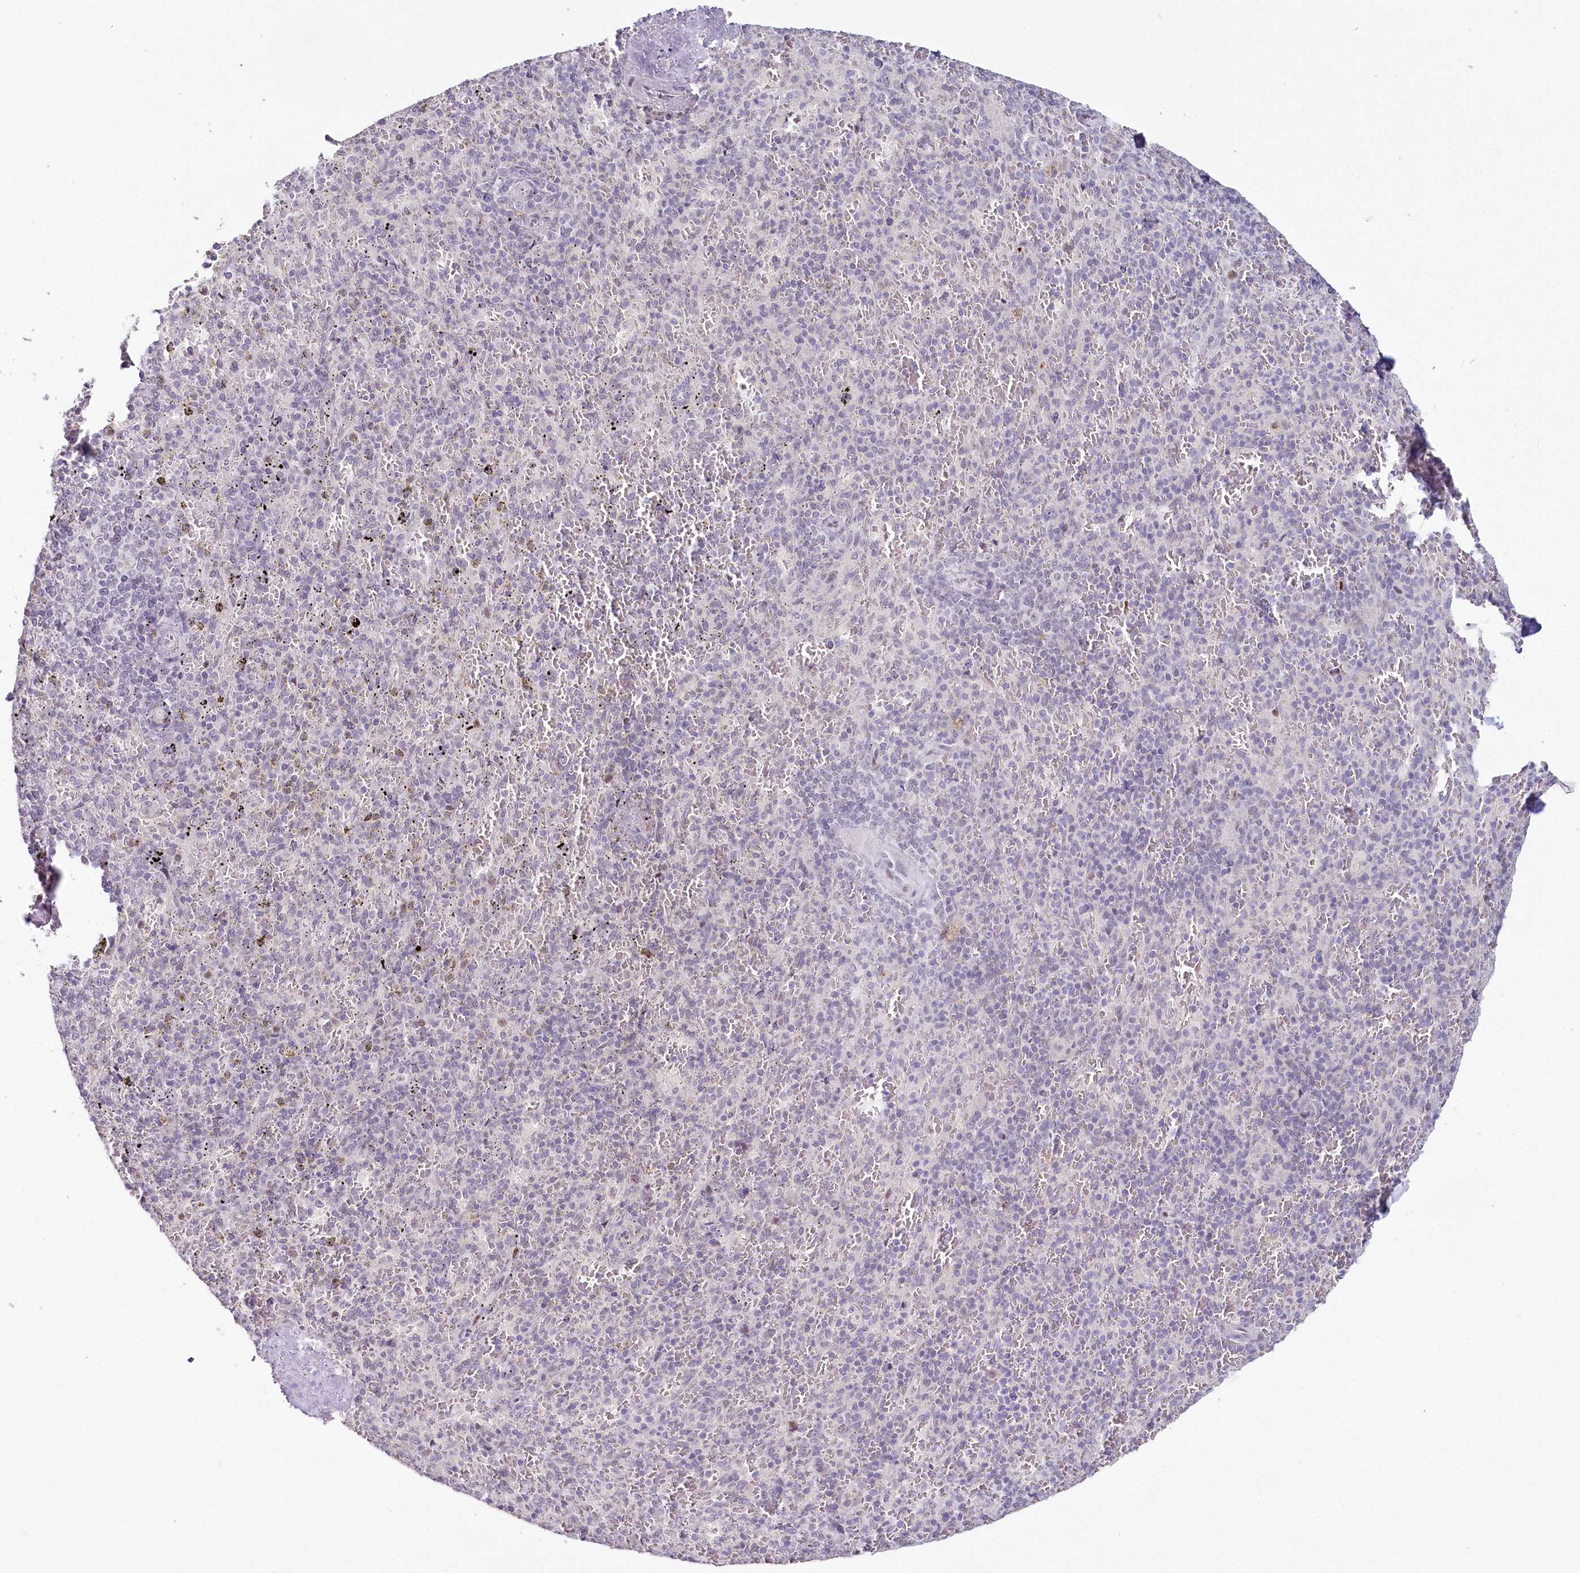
{"staining": {"intensity": "negative", "quantity": "none", "location": "none"}, "tissue": "spleen", "cell_type": "Cells in red pulp", "image_type": "normal", "snomed": [{"axis": "morphology", "description": "Normal tissue, NOS"}, {"axis": "topography", "description": "Spleen"}], "caption": "This is a photomicrograph of immunohistochemistry staining of unremarkable spleen, which shows no positivity in cells in red pulp.", "gene": "HPD", "patient": {"sex": "male", "age": 82}}